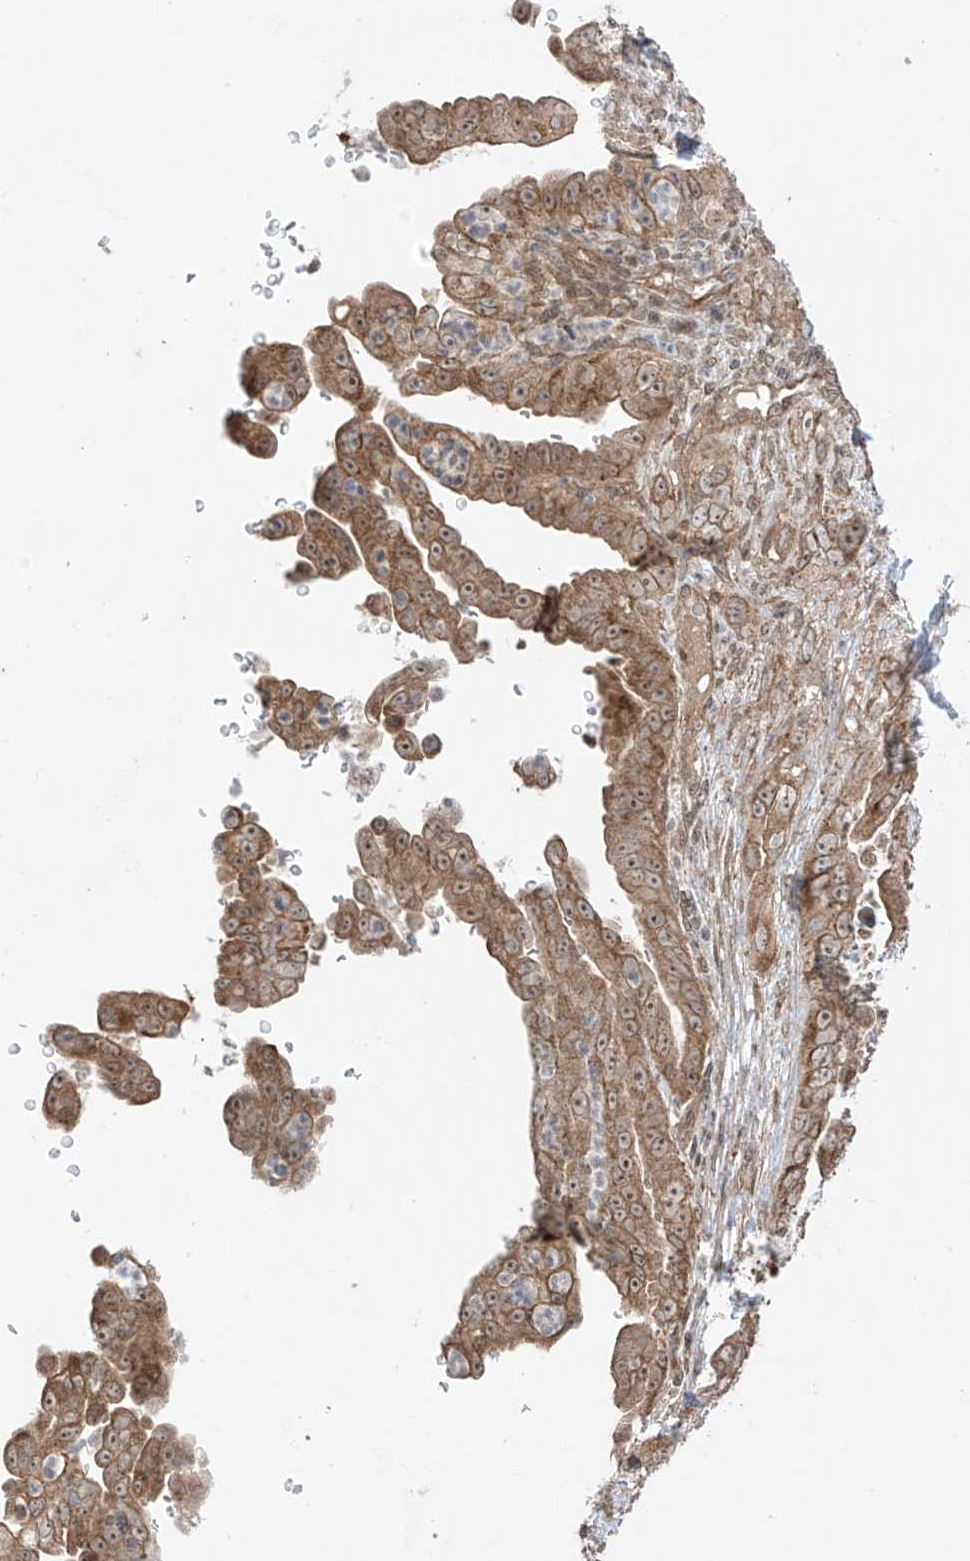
{"staining": {"intensity": "moderate", "quantity": ">75%", "location": "cytoplasmic/membranous,nuclear"}, "tissue": "pancreatic cancer", "cell_type": "Tumor cells", "image_type": "cancer", "snomed": [{"axis": "morphology", "description": "Adenocarcinoma, NOS"}, {"axis": "topography", "description": "Pancreas"}], "caption": "Approximately >75% of tumor cells in pancreatic cancer (adenocarcinoma) reveal moderate cytoplasmic/membranous and nuclear protein staining as visualized by brown immunohistochemical staining.", "gene": "ABCD1", "patient": {"sex": "female", "age": 78}}